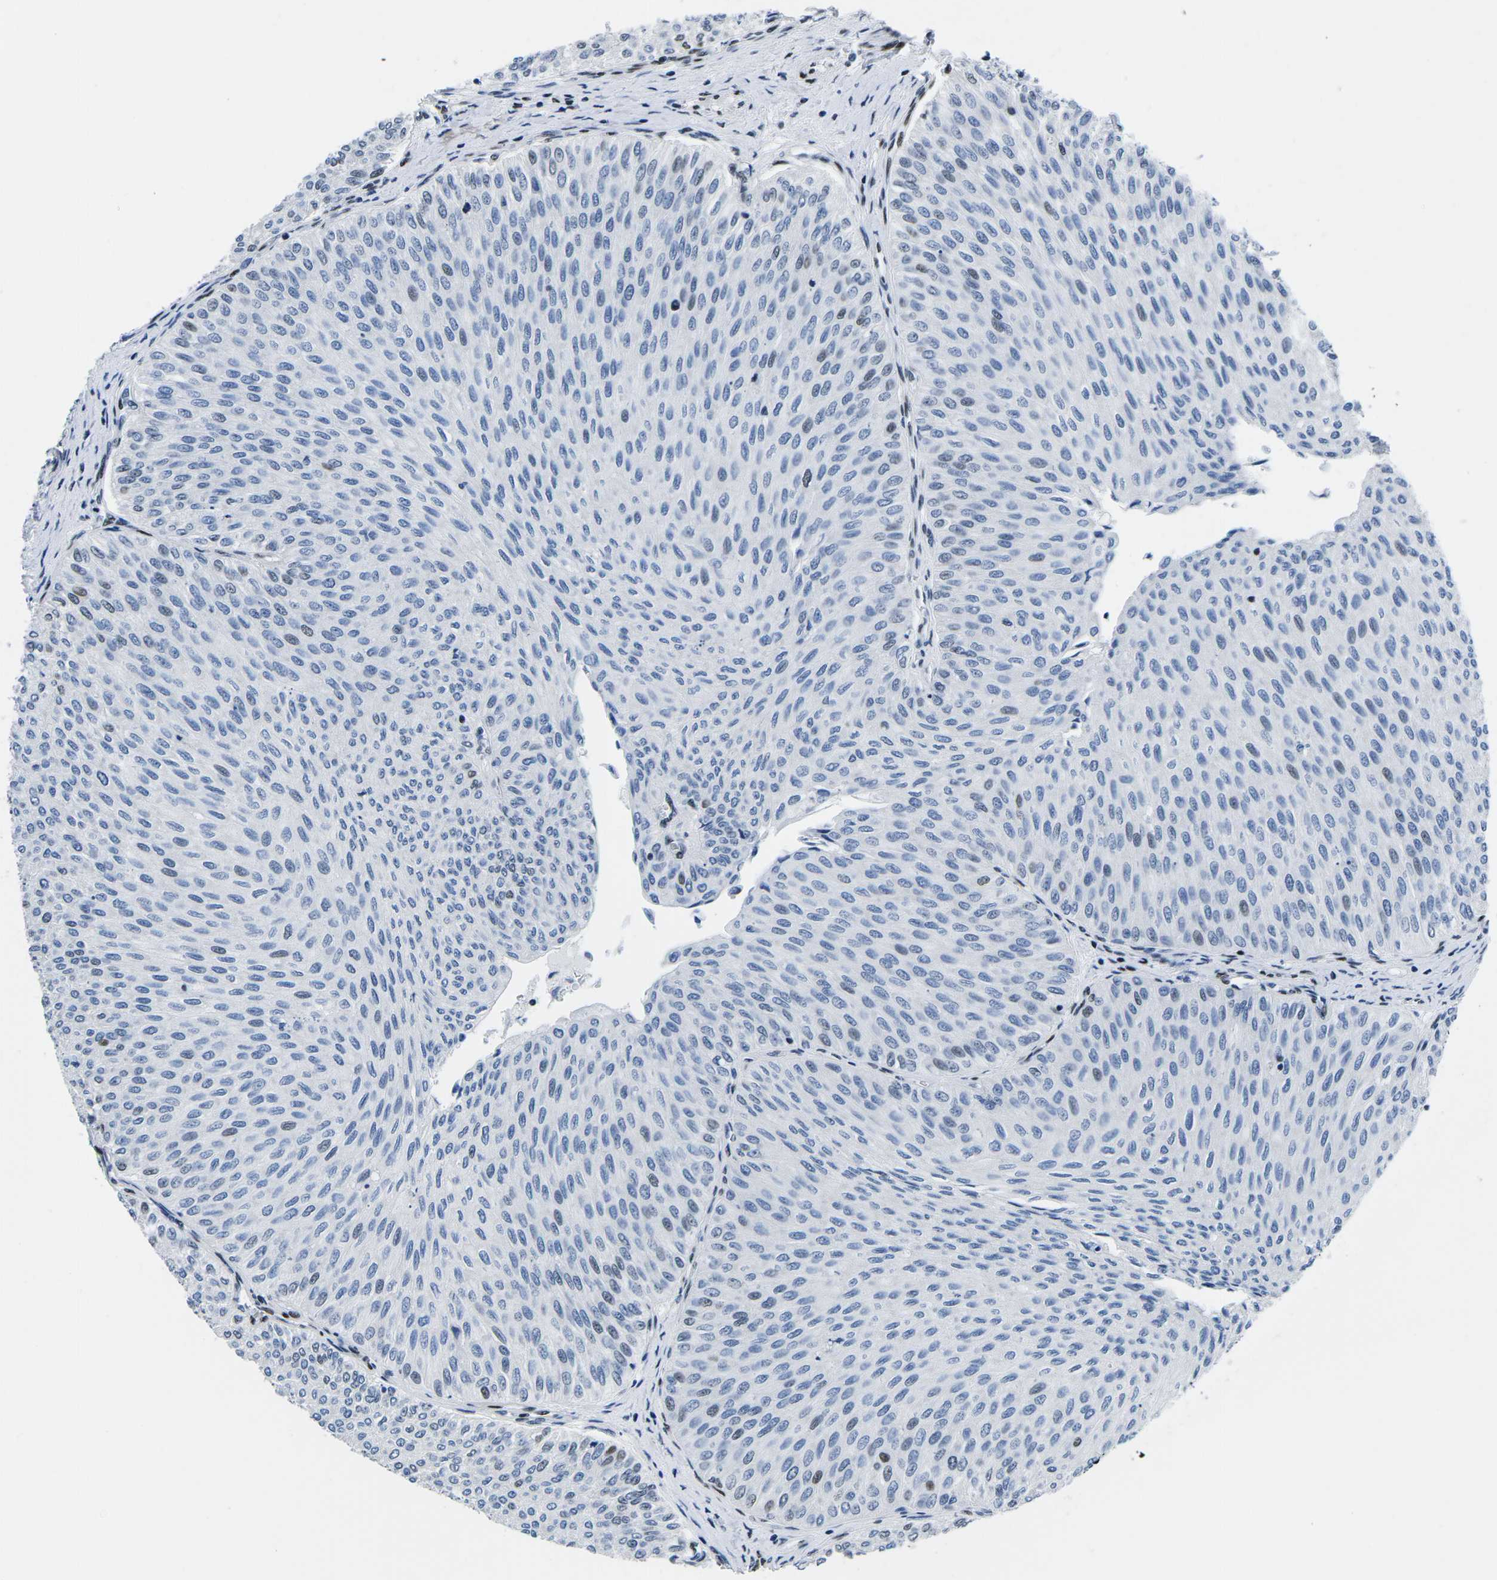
{"staining": {"intensity": "weak", "quantity": "<25%", "location": "nuclear"}, "tissue": "urothelial cancer", "cell_type": "Tumor cells", "image_type": "cancer", "snomed": [{"axis": "morphology", "description": "Urothelial carcinoma, Low grade"}, {"axis": "topography", "description": "Urinary bladder"}], "caption": "Immunohistochemical staining of urothelial carcinoma (low-grade) demonstrates no significant positivity in tumor cells. (DAB IHC, high magnification).", "gene": "ATF1", "patient": {"sex": "male", "age": 78}}